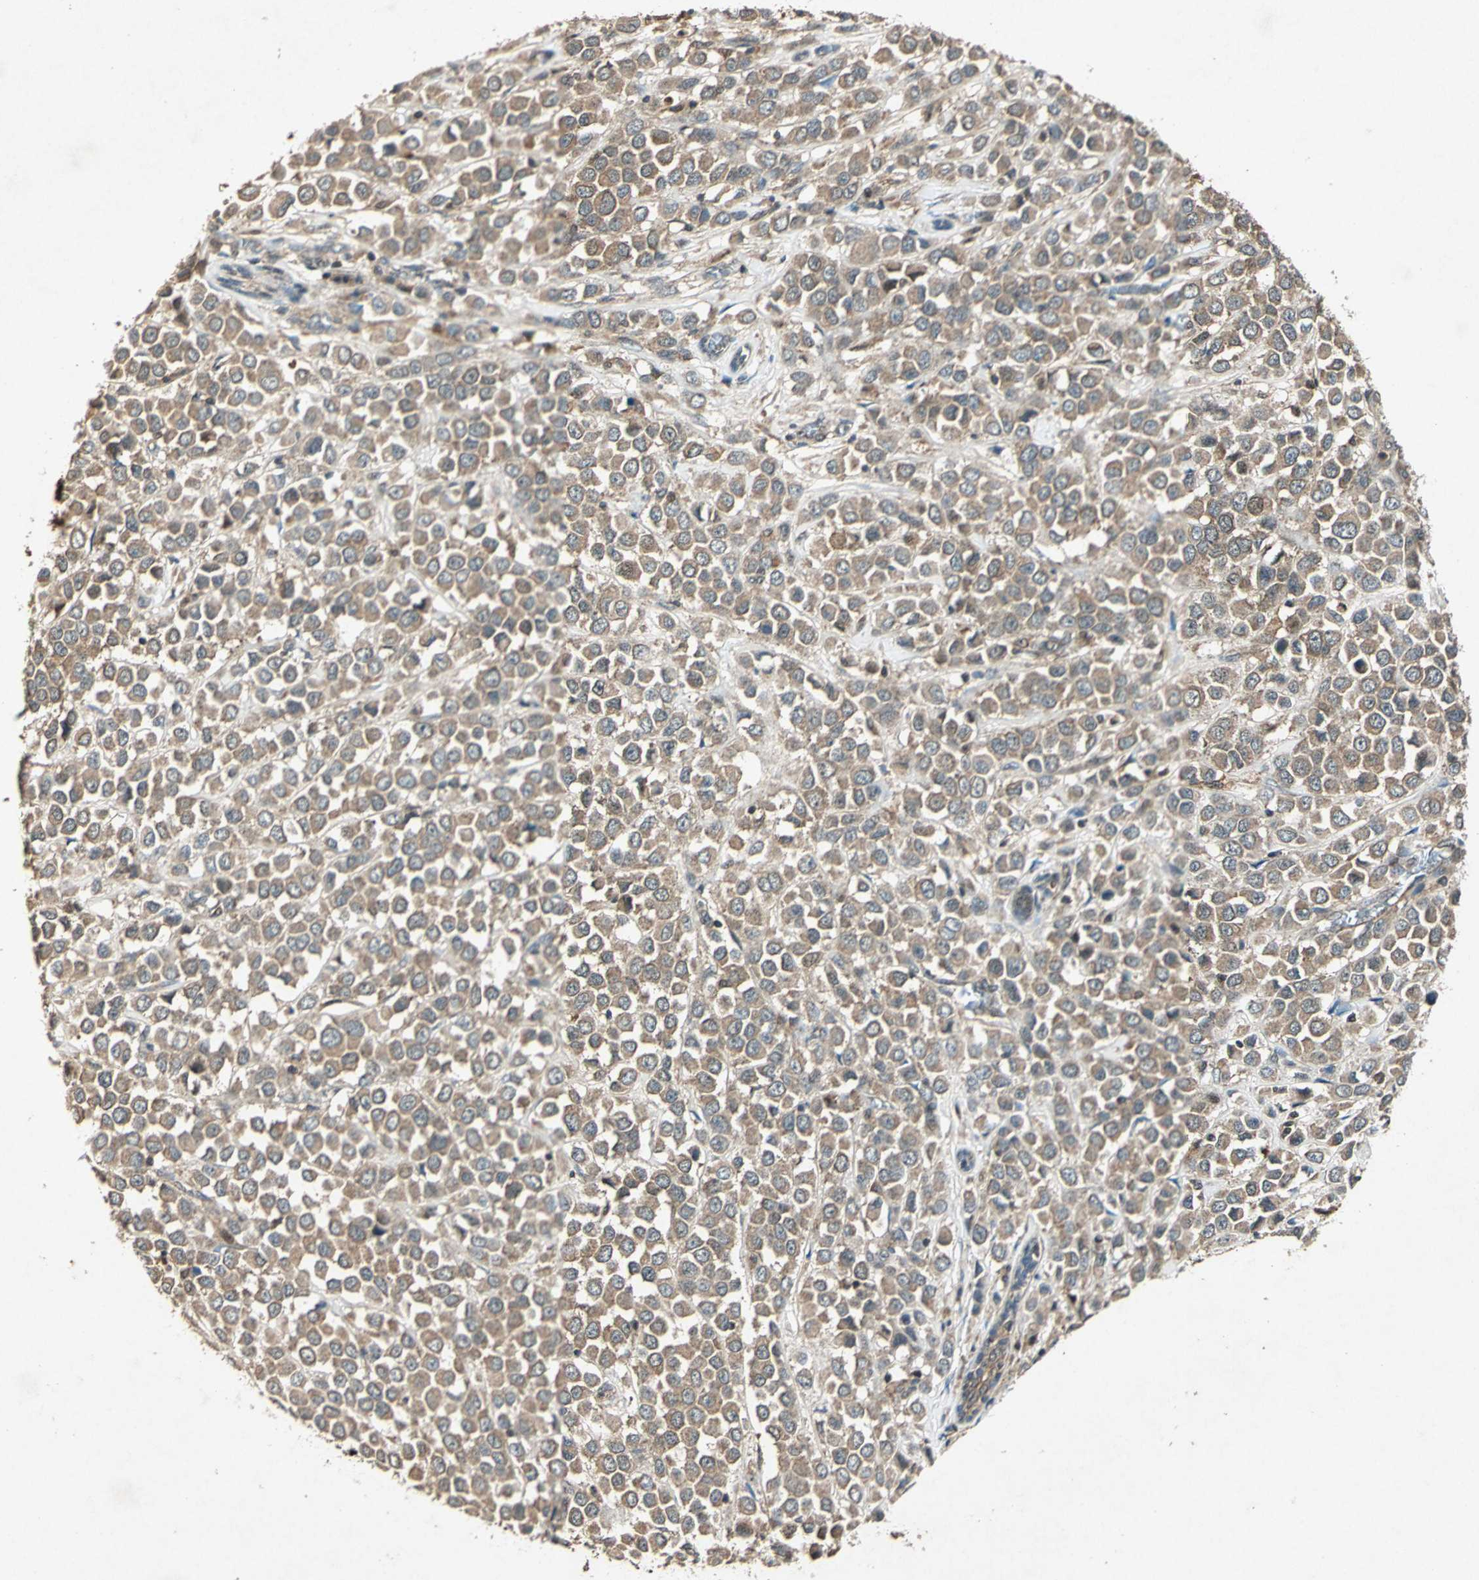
{"staining": {"intensity": "weak", "quantity": ">75%", "location": "cytoplasmic/membranous"}, "tissue": "breast cancer", "cell_type": "Tumor cells", "image_type": "cancer", "snomed": [{"axis": "morphology", "description": "Duct carcinoma"}, {"axis": "topography", "description": "Breast"}], "caption": "A micrograph showing weak cytoplasmic/membranous staining in approximately >75% of tumor cells in breast cancer (invasive ductal carcinoma), as visualized by brown immunohistochemical staining.", "gene": "AHSA1", "patient": {"sex": "female", "age": 61}}